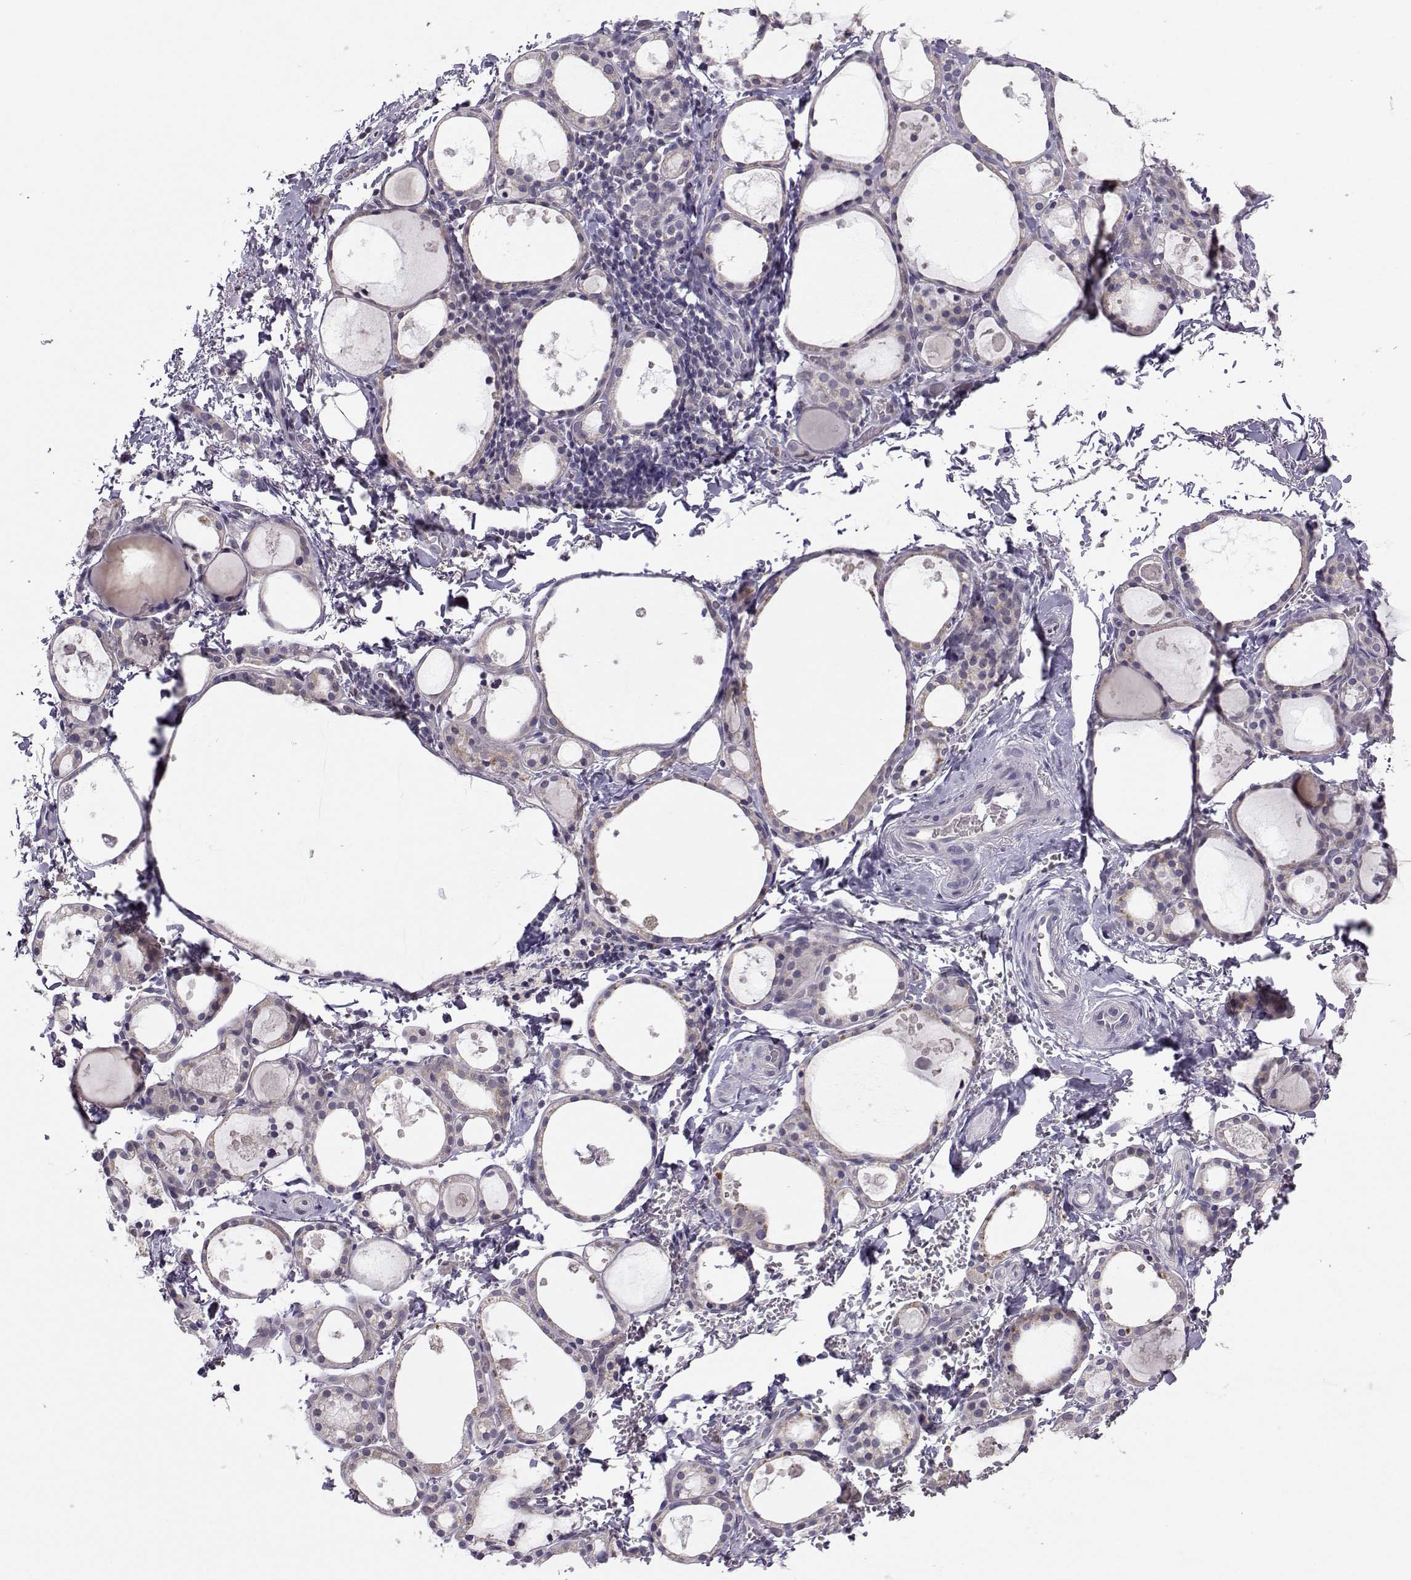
{"staining": {"intensity": "weak", "quantity": "<25%", "location": "cytoplasmic/membranous"}, "tissue": "thyroid gland", "cell_type": "Glandular cells", "image_type": "normal", "snomed": [{"axis": "morphology", "description": "Normal tissue, NOS"}, {"axis": "topography", "description": "Thyroid gland"}], "caption": "Immunohistochemistry of normal human thyroid gland demonstrates no expression in glandular cells. The staining was performed using DAB to visualize the protein expression in brown, while the nuclei were stained in blue with hematoxylin (Magnification: 20x).", "gene": "FCAMR", "patient": {"sex": "male", "age": 68}}